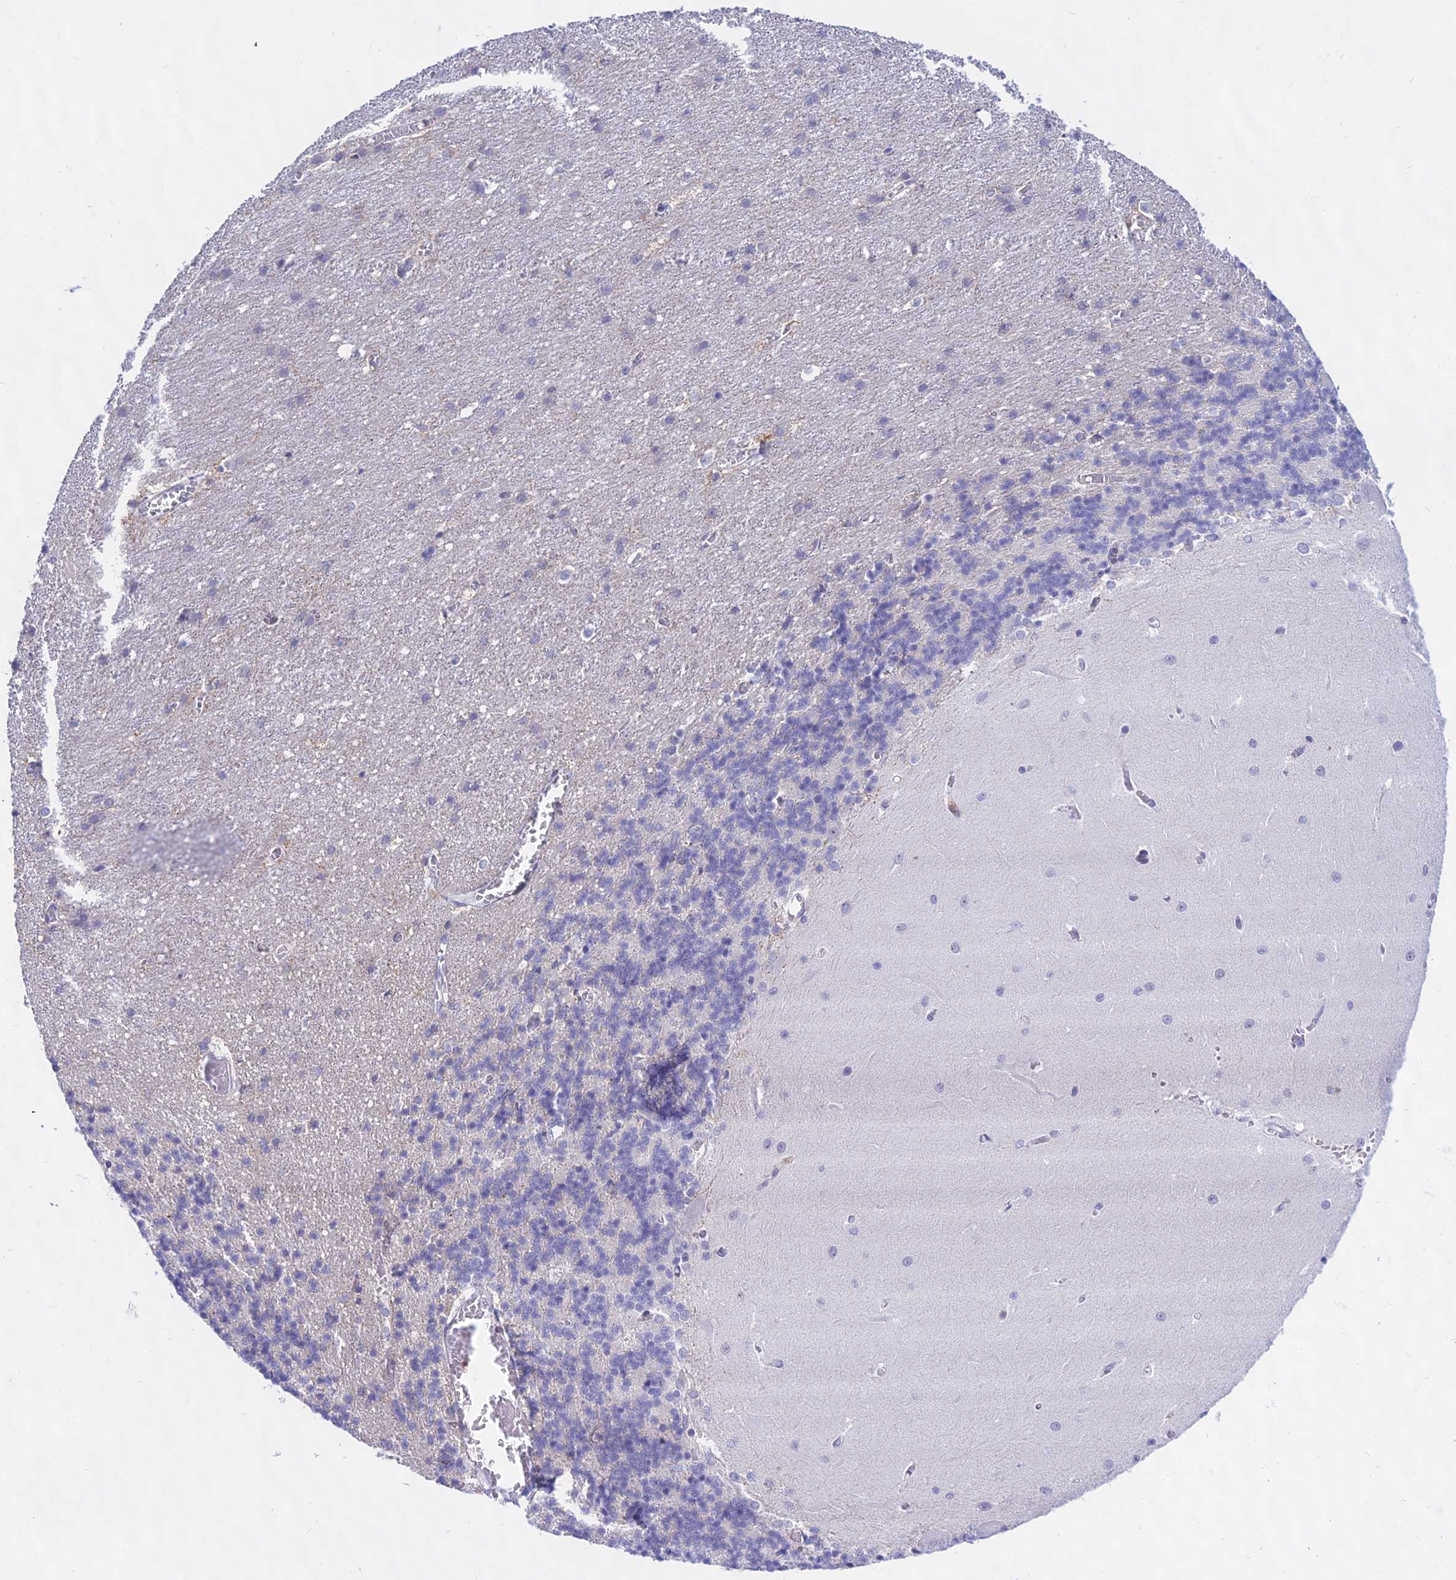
{"staining": {"intensity": "negative", "quantity": "none", "location": "none"}, "tissue": "cerebellum", "cell_type": "Cells in granular layer", "image_type": "normal", "snomed": [{"axis": "morphology", "description": "Normal tissue, NOS"}, {"axis": "topography", "description": "Cerebellum"}], "caption": "A high-resolution photomicrograph shows IHC staining of benign cerebellum, which exhibits no significant positivity in cells in granular layer. The staining is performed using DAB (3,3'-diaminobenzidine) brown chromogen with nuclei counter-stained in using hematoxylin.", "gene": "KRR1", "patient": {"sex": "male", "age": 37}}